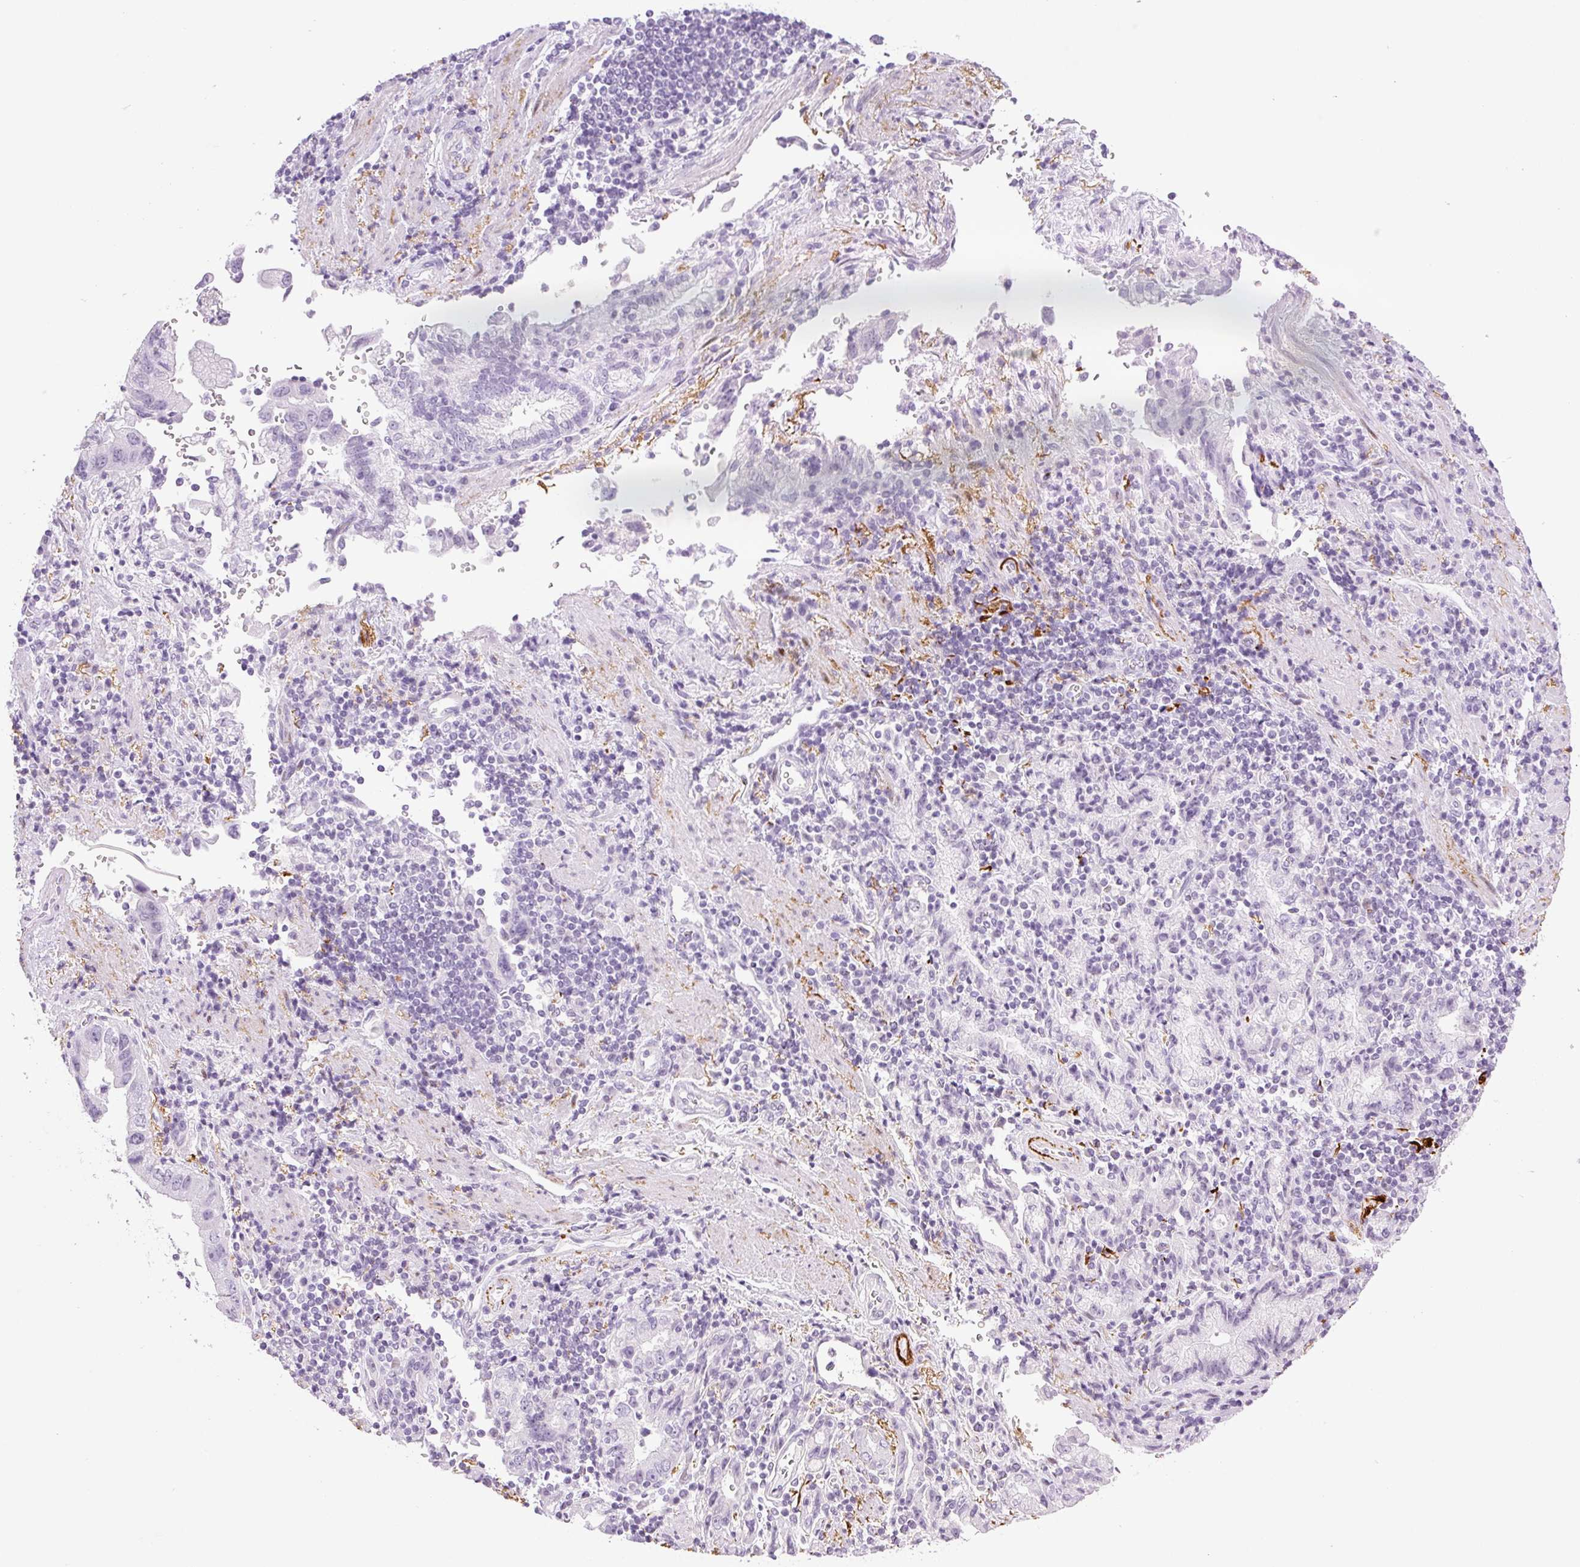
{"staining": {"intensity": "negative", "quantity": "none", "location": "none"}, "tissue": "stomach cancer", "cell_type": "Tumor cells", "image_type": "cancer", "snomed": [{"axis": "morphology", "description": "Adenocarcinoma, NOS"}, {"axis": "topography", "description": "Stomach"}], "caption": "Tumor cells show no significant protein staining in stomach adenocarcinoma. (Brightfield microscopy of DAB (3,3'-diaminobenzidine) immunohistochemistry (IHC) at high magnification).", "gene": "SP140L", "patient": {"sex": "male", "age": 62}}